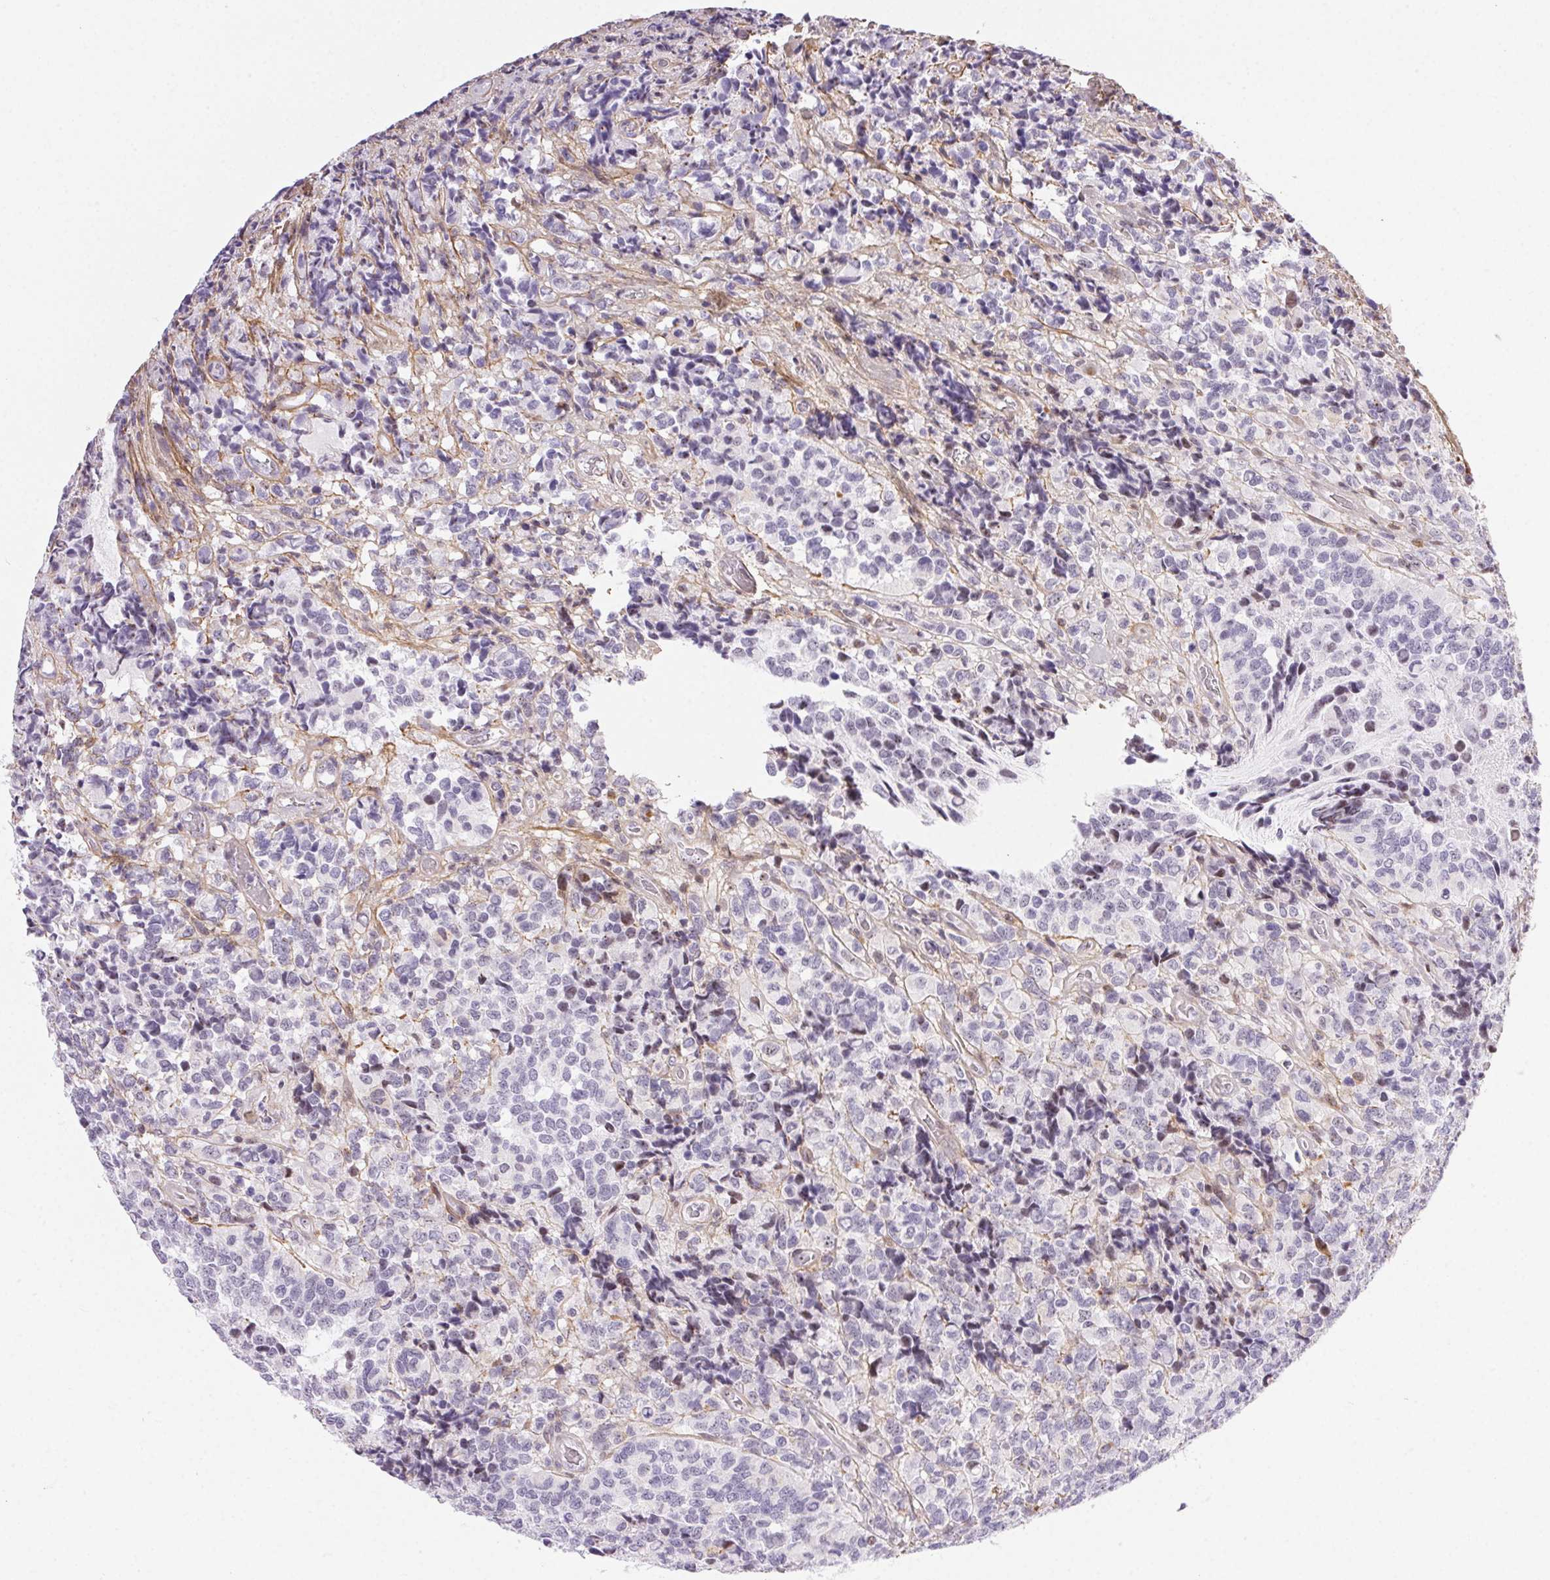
{"staining": {"intensity": "negative", "quantity": "none", "location": "none"}, "tissue": "glioma", "cell_type": "Tumor cells", "image_type": "cancer", "snomed": [{"axis": "morphology", "description": "Glioma, malignant, High grade"}, {"axis": "topography", "description": "Brain"}], "caption": "There is no significant positivity in tumor cells of high-grade glioma (malignant). The staining was performed using DAB to visualize the protein expression in brown, while the nuclei were stained in blue with hematoxylin (Magnification: 20x).", "gene": "PDZD2", "patient": {"sex": "male", "age": 39}}